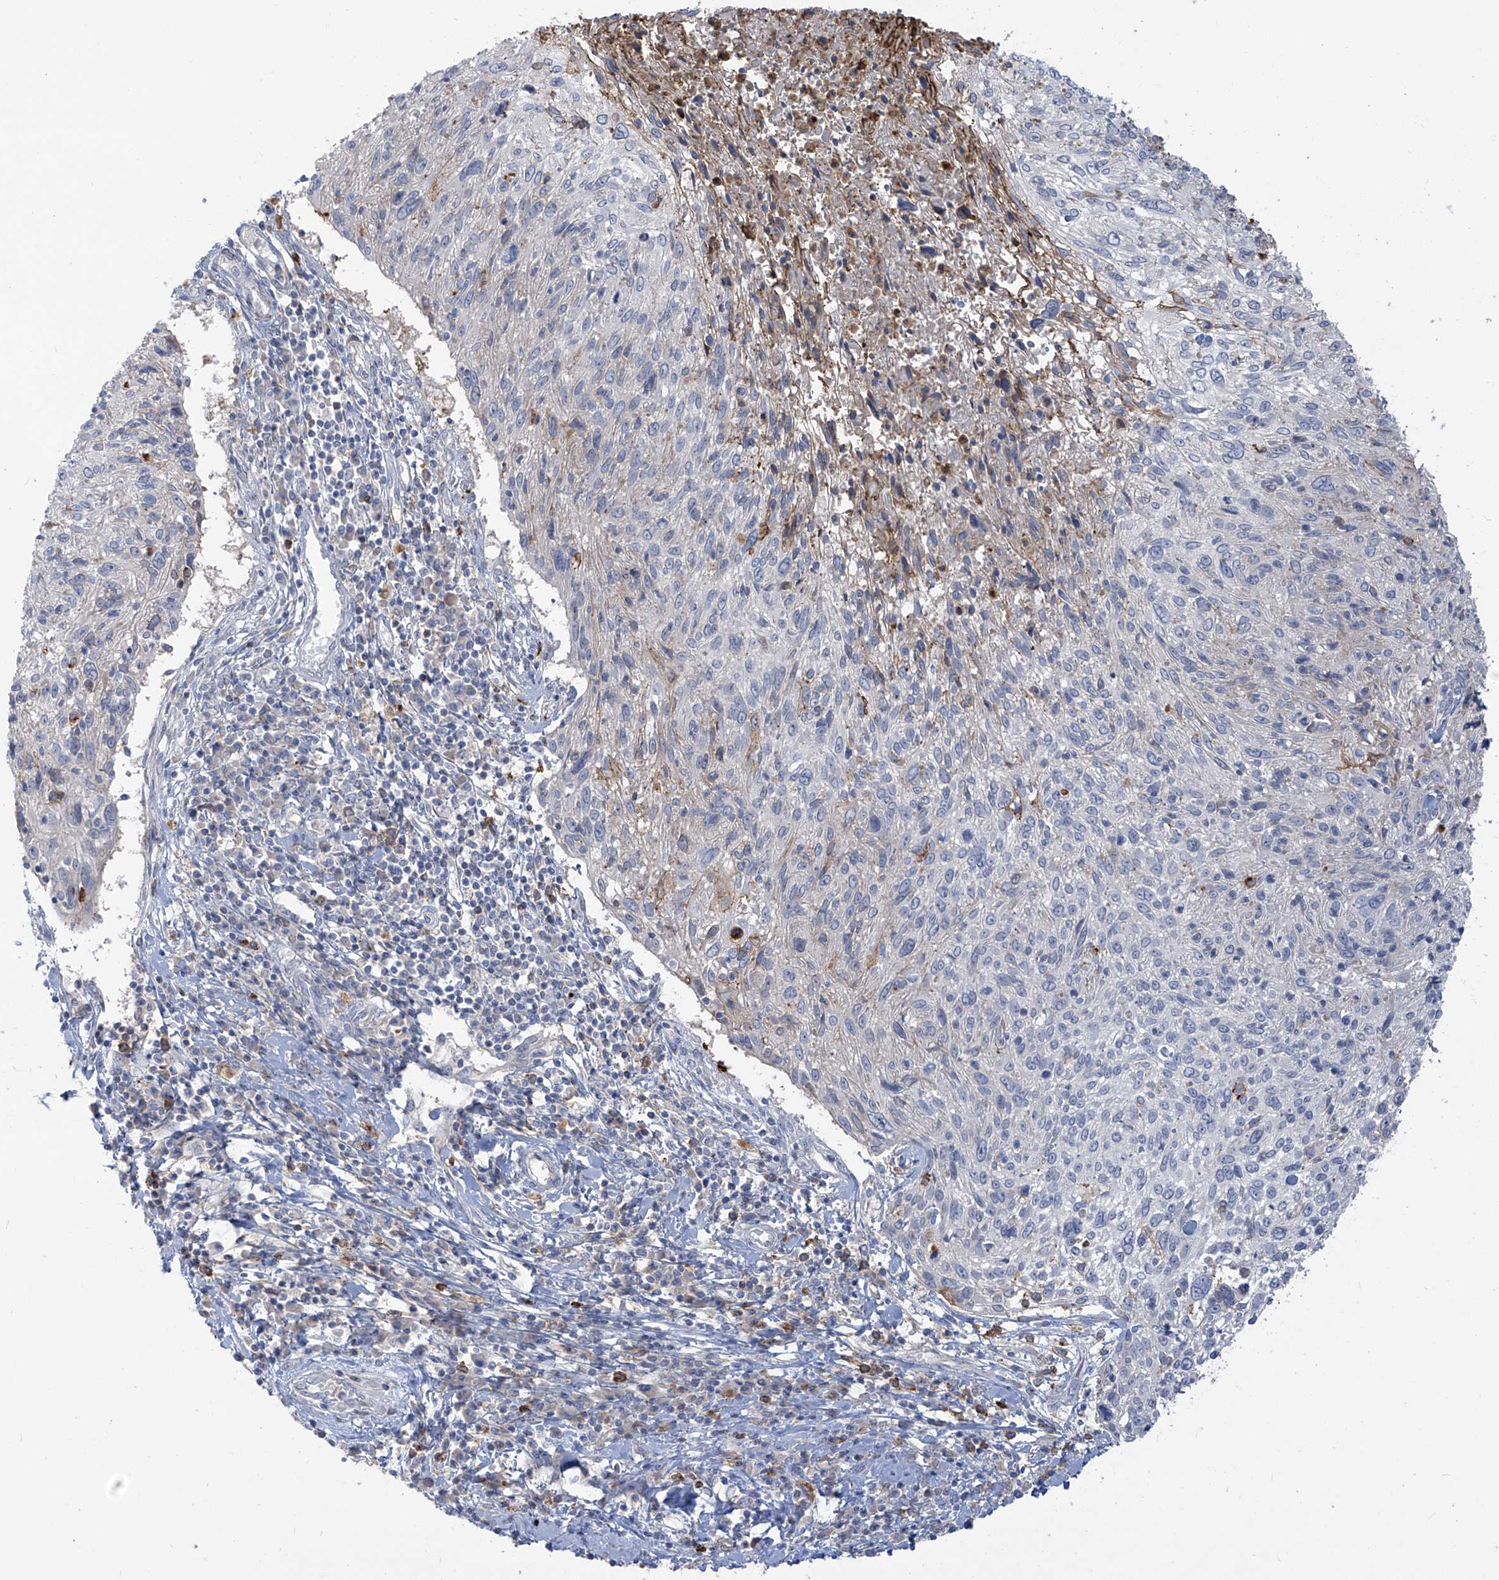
{"staining": {"intensity": "negative", "quantity": "none", "location": "none"}, "tissue": "cervical cancer", "cell_type": "Tumor cells", "image_type": "cancer", "snomed": [{"axis": "morphology", "description": "Squamous cell carcinoma, NOS"}, {"axis": "topography", "description": "Cervix"}], "caption": "The histopathology image demonstrates no staining of tumor cells in cervical cancer (squamous cell carcinoma).", "gene": "NOTO", "patient": {"sex": "female", "age": 51}}